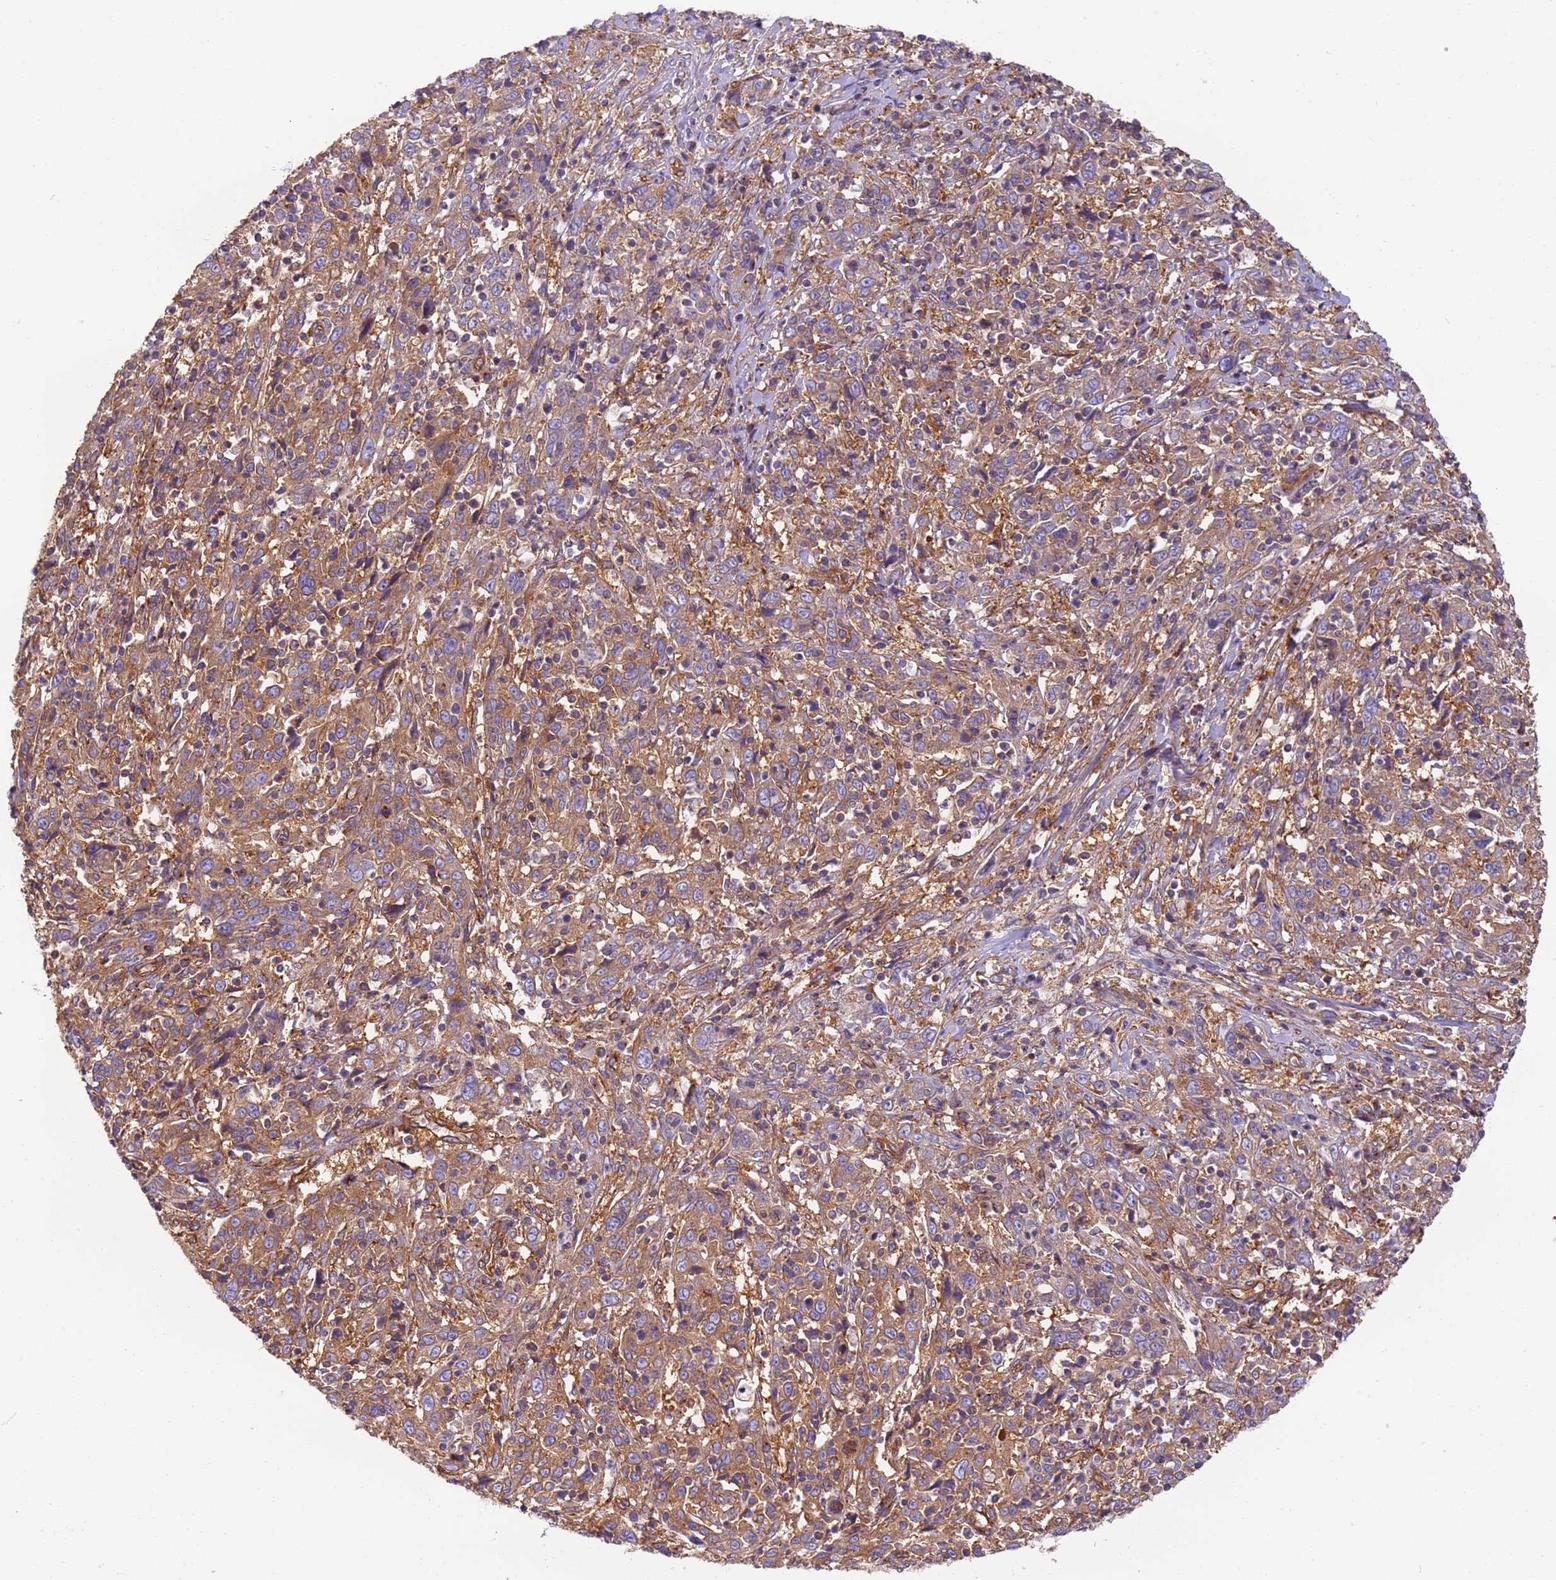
{"staining": {"intensity": "moderate", "quantity": ">75%", "location": "cytoplasmic/membranous"}, "tissue": "cervical cancer", "cell_type": "Tumor cells", "image_type": "cancer", "snomed": [{"axis": "morphology", "description": "Squamous cell carcinoma, NOS"}, {"axis": "topography", "description": "Cervix"}], "caption": "Immunohistochemical staining of cervical cancer reveals moderate cytoplasmic/membranous protein positivity in about >75% of tumor cells. The staining was performed using DAB (3,3'-diaminobenzidine), with brown indicating positive protein expression. Nuclei are stained blue with hematoxylin.", "gene": "DYNC1I2", "patient": {"sex": "female", "age": 46}}